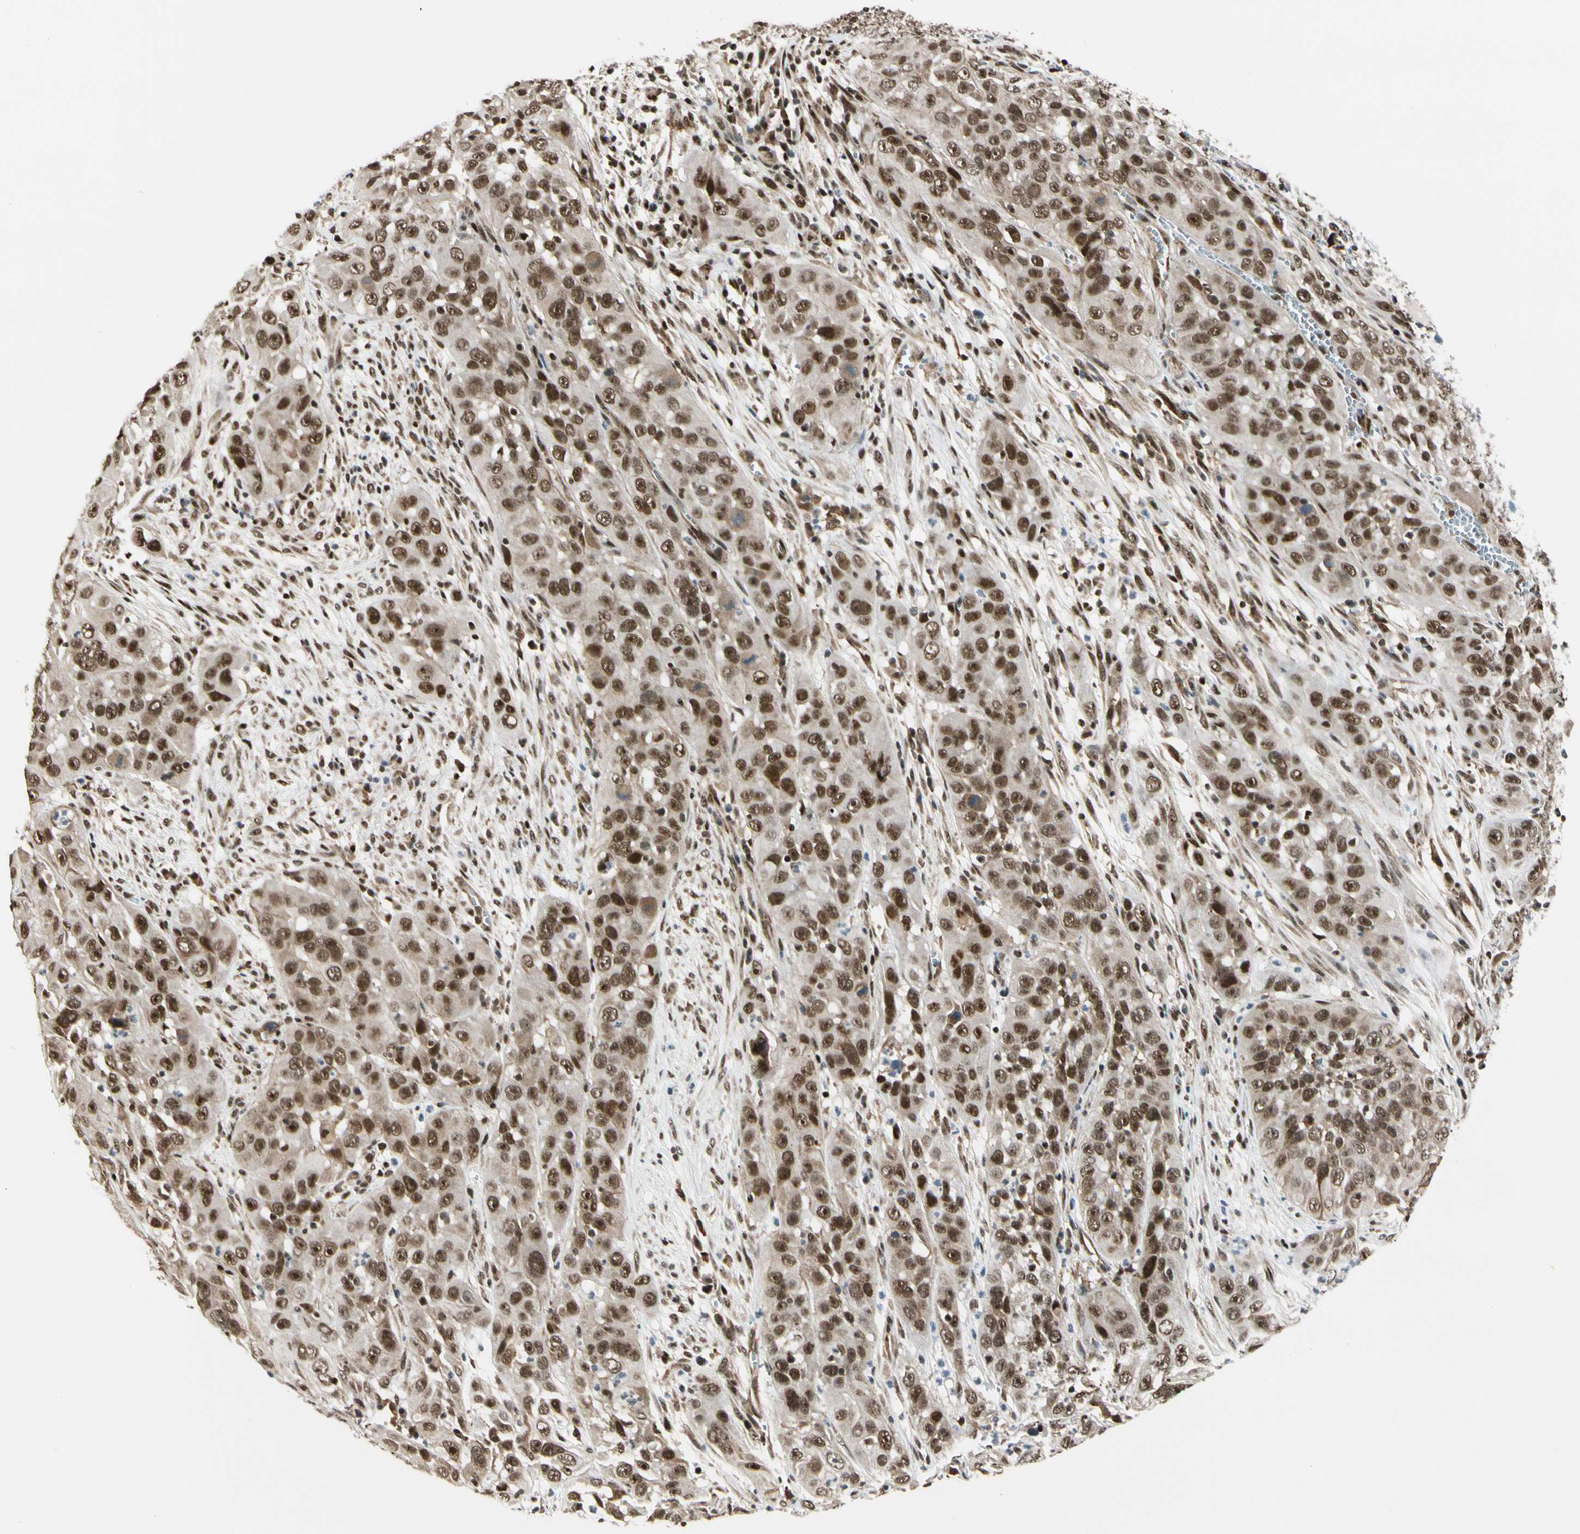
{"staining": {"intensity": "strong", "quantity": ">75%", "location": "nuclear"}, "tissue": "cervical cancer", "cell_type": "Tumor cells", "image_type": "cancer", "snomed": [{"axis": "morphology", "description": "Squamous cell carcinoma, NOS"}, {"axis": "topography", "description": "Cervix"}], "caption": "IHC of human cervical cancer exhibits high levels of strong nuclear staining in about >75% of tumor cells.", "gene": "DAXX", "patient": {"sex": "female", "age": 32}}